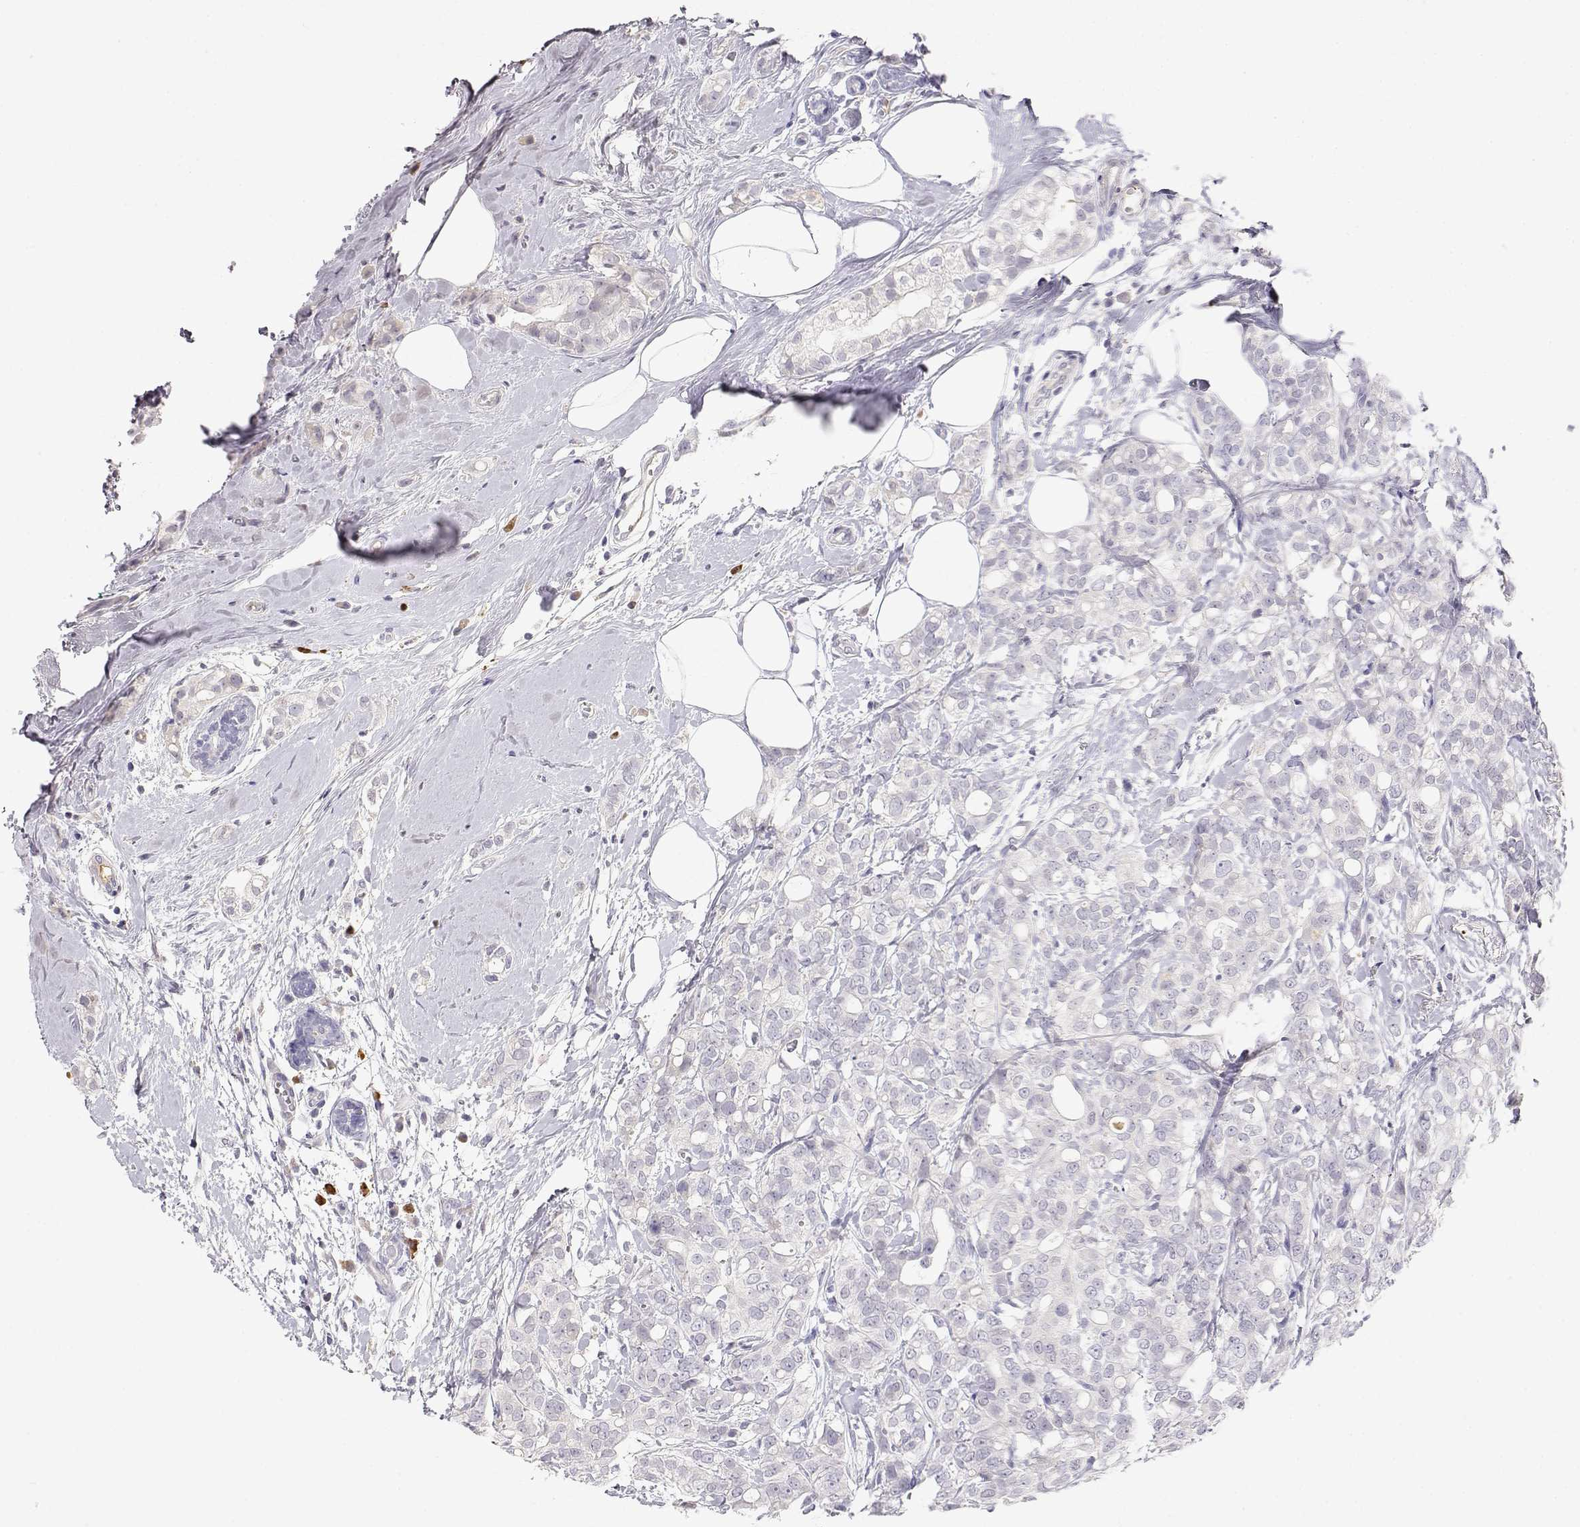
{"staining": {"intensity": "negative", "quantity": "none", "location": "none"}, "tissue": "breast cancer", "cell_type": "Tumor cells", "image_type": "cancer", "snomed": [{"axis": "morphology", "description": "Duct carcinoma"}, {"axis": "topography", "description": "Breast"}], "caption": "IHC of human breast cancer reveals no staining in tumor cells. (DAB (3,3'-diaminobenzidine) immunohistochemistry (IHC), high magnification).", "gene": "CDHR1", "patient": {"sex": "female", "age": 40}}